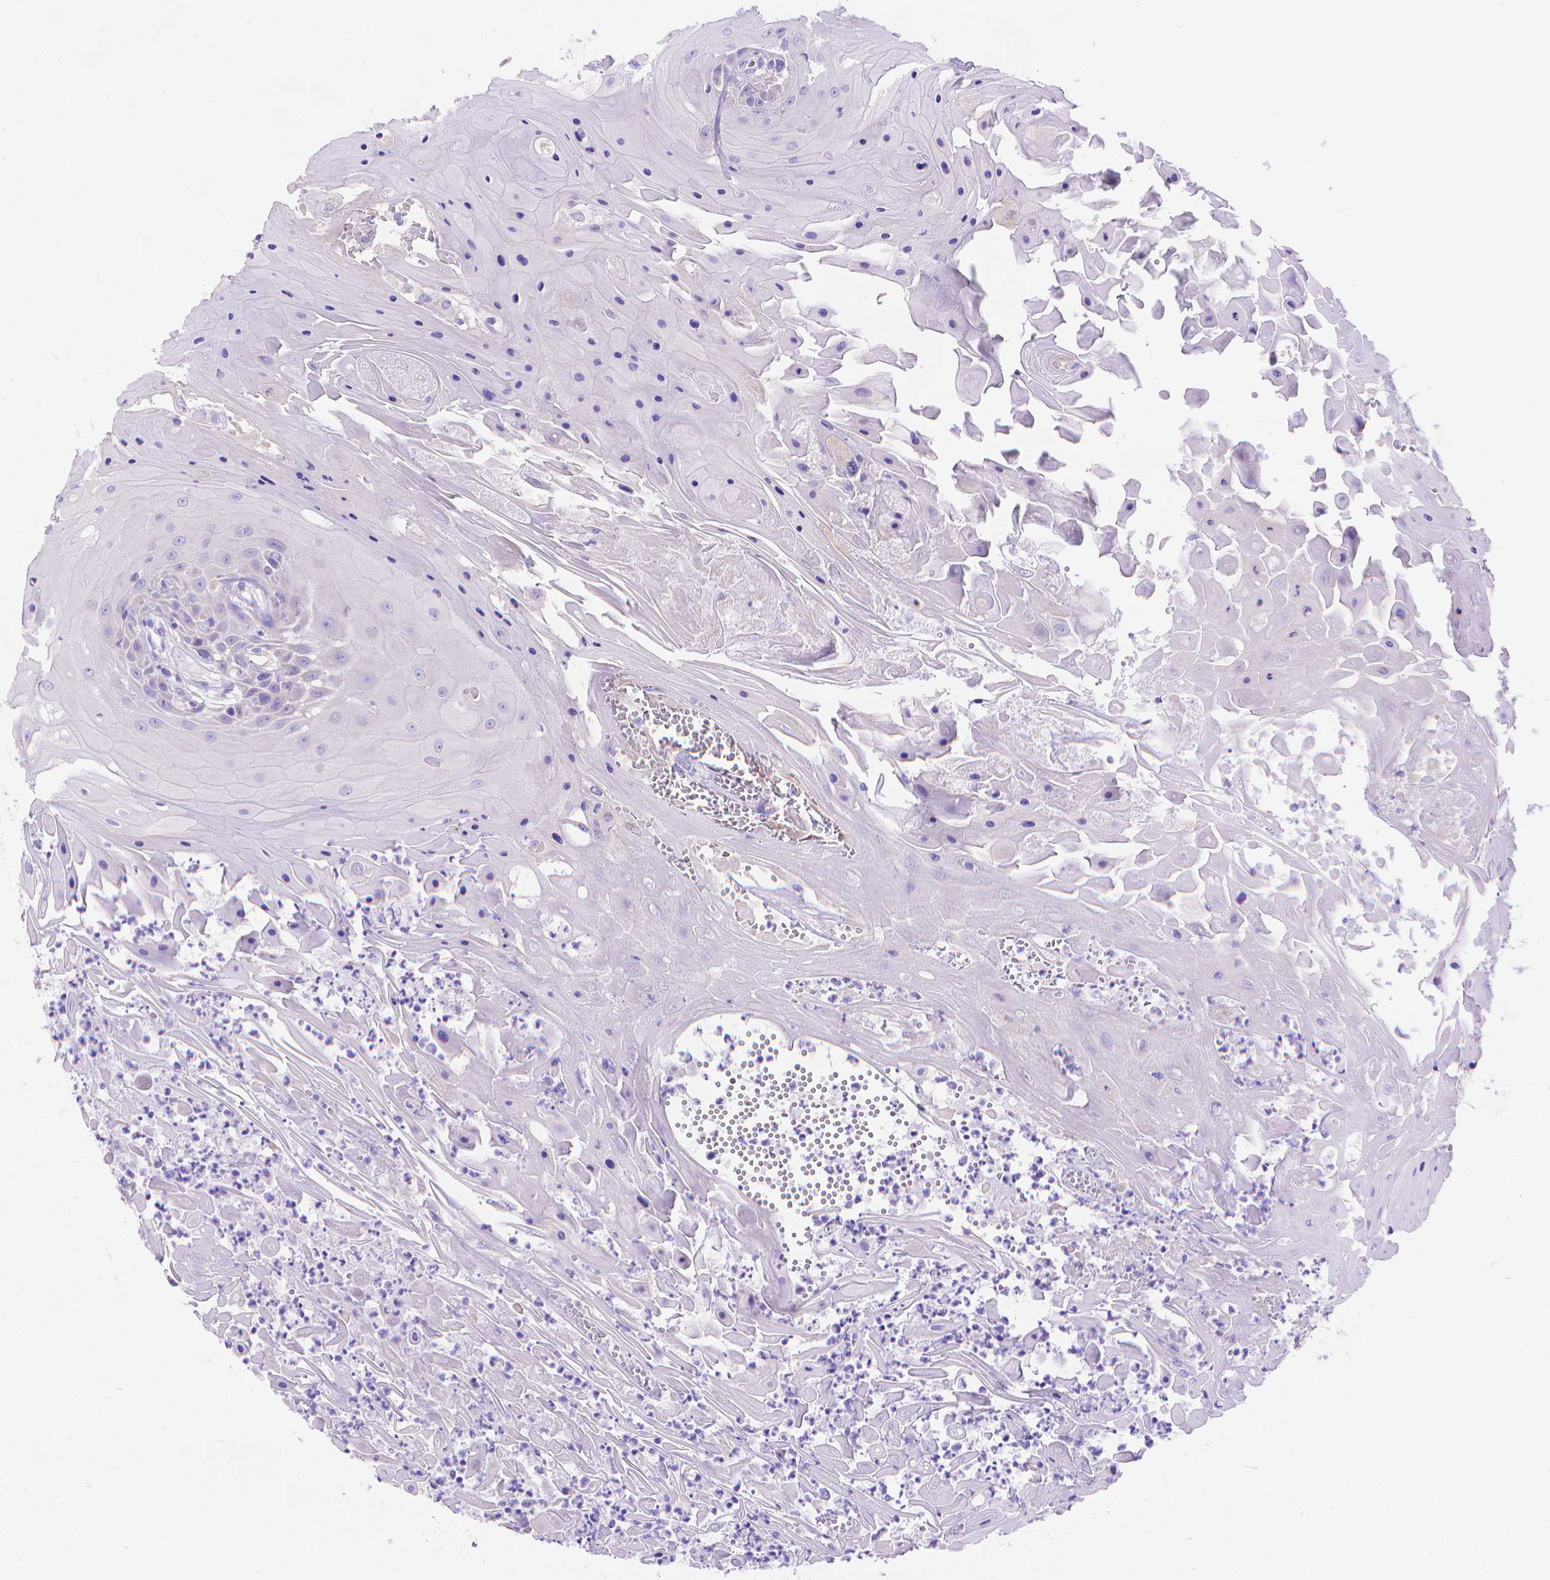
{"staining": {"intensity": "negative", "quantity": "none", "location": "none"}, "tissue": "head and neck cancer", "cell_type": "Tumor cells", "image_type": "cancer", "snomed": [{"axis": "morphology", "description": "Squamous cell carcinoma, NOS"}, {"axis": "topography", "description": "Skin"}, {"axis": "topography", "description": "Head-Neck"}], "caption": "DAB immunohistochemical staining of human head and neck cancer (squamous cell carcinoma) displays no significant staining in tumor cells.", "gene": "DHRS2", "patient": {"sex": "male", "age": 80}}